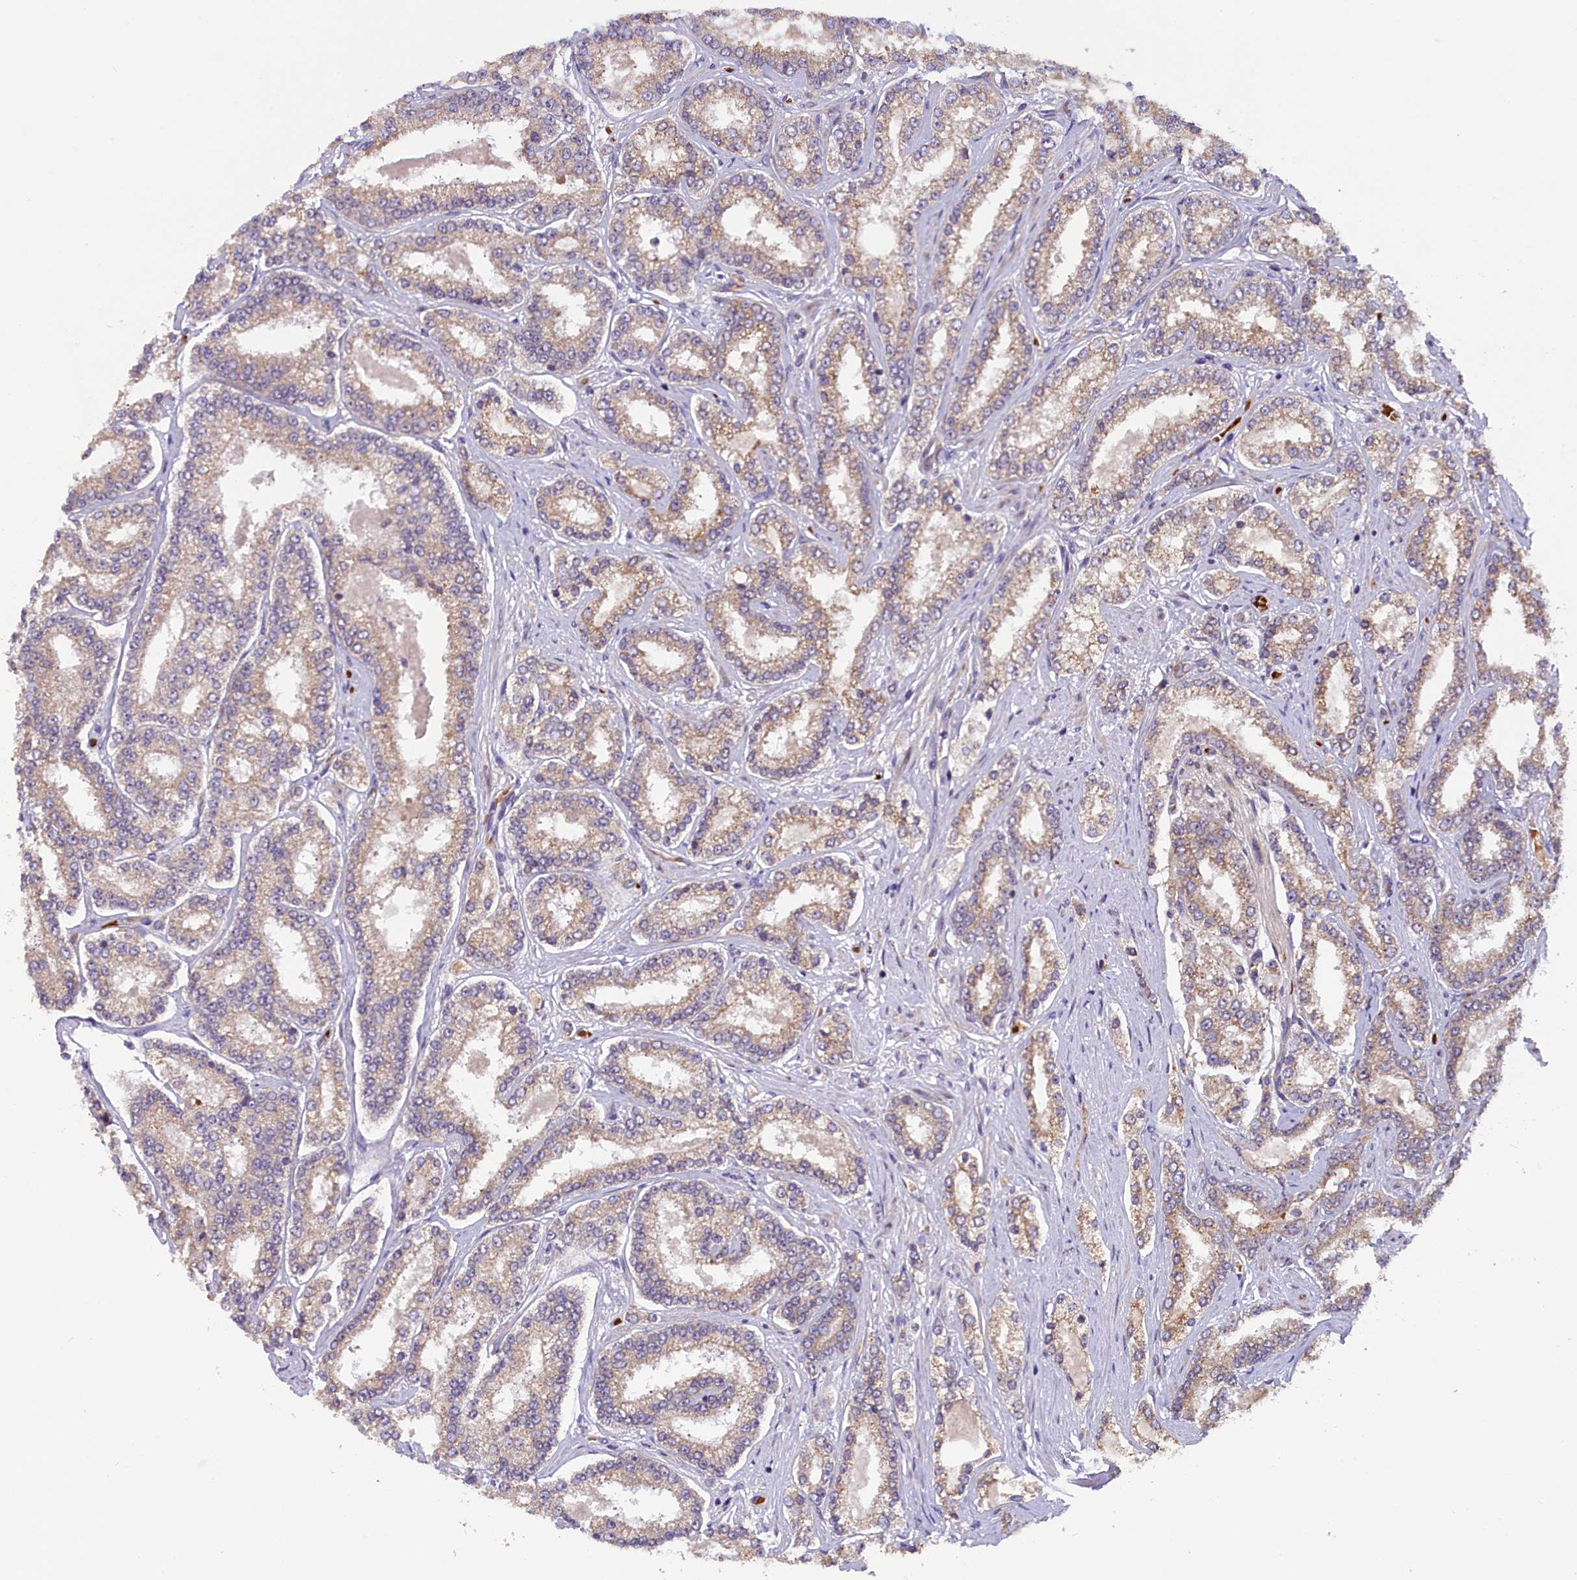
{"staining": {"intensity": "weak", "quantity": ">75%", "location": "cytoplasmic/membranous"}, "tissue": "prostate cancer", "cell_type": "Tumor cells", "image_type": "cancer", "snomed": [{"axis": "morphology", "description": "Normal tissue, NOS"}, {"axis": "morphology", "description": "Adenocarcinoma, High grade"}, {"axis": "topography", "description": "Prostate"}], "caption": "Prostate cancer (high-grade adenocarcinoma) stained with DAB (3,3'-diaminobenzidine) IHC exhibits low levels of weak cytoplasmic/membranous positivity in approximately >75% of tumor cells.", "gene": "CCDC9B", "patient": {"sex": "male", "age": 83}}